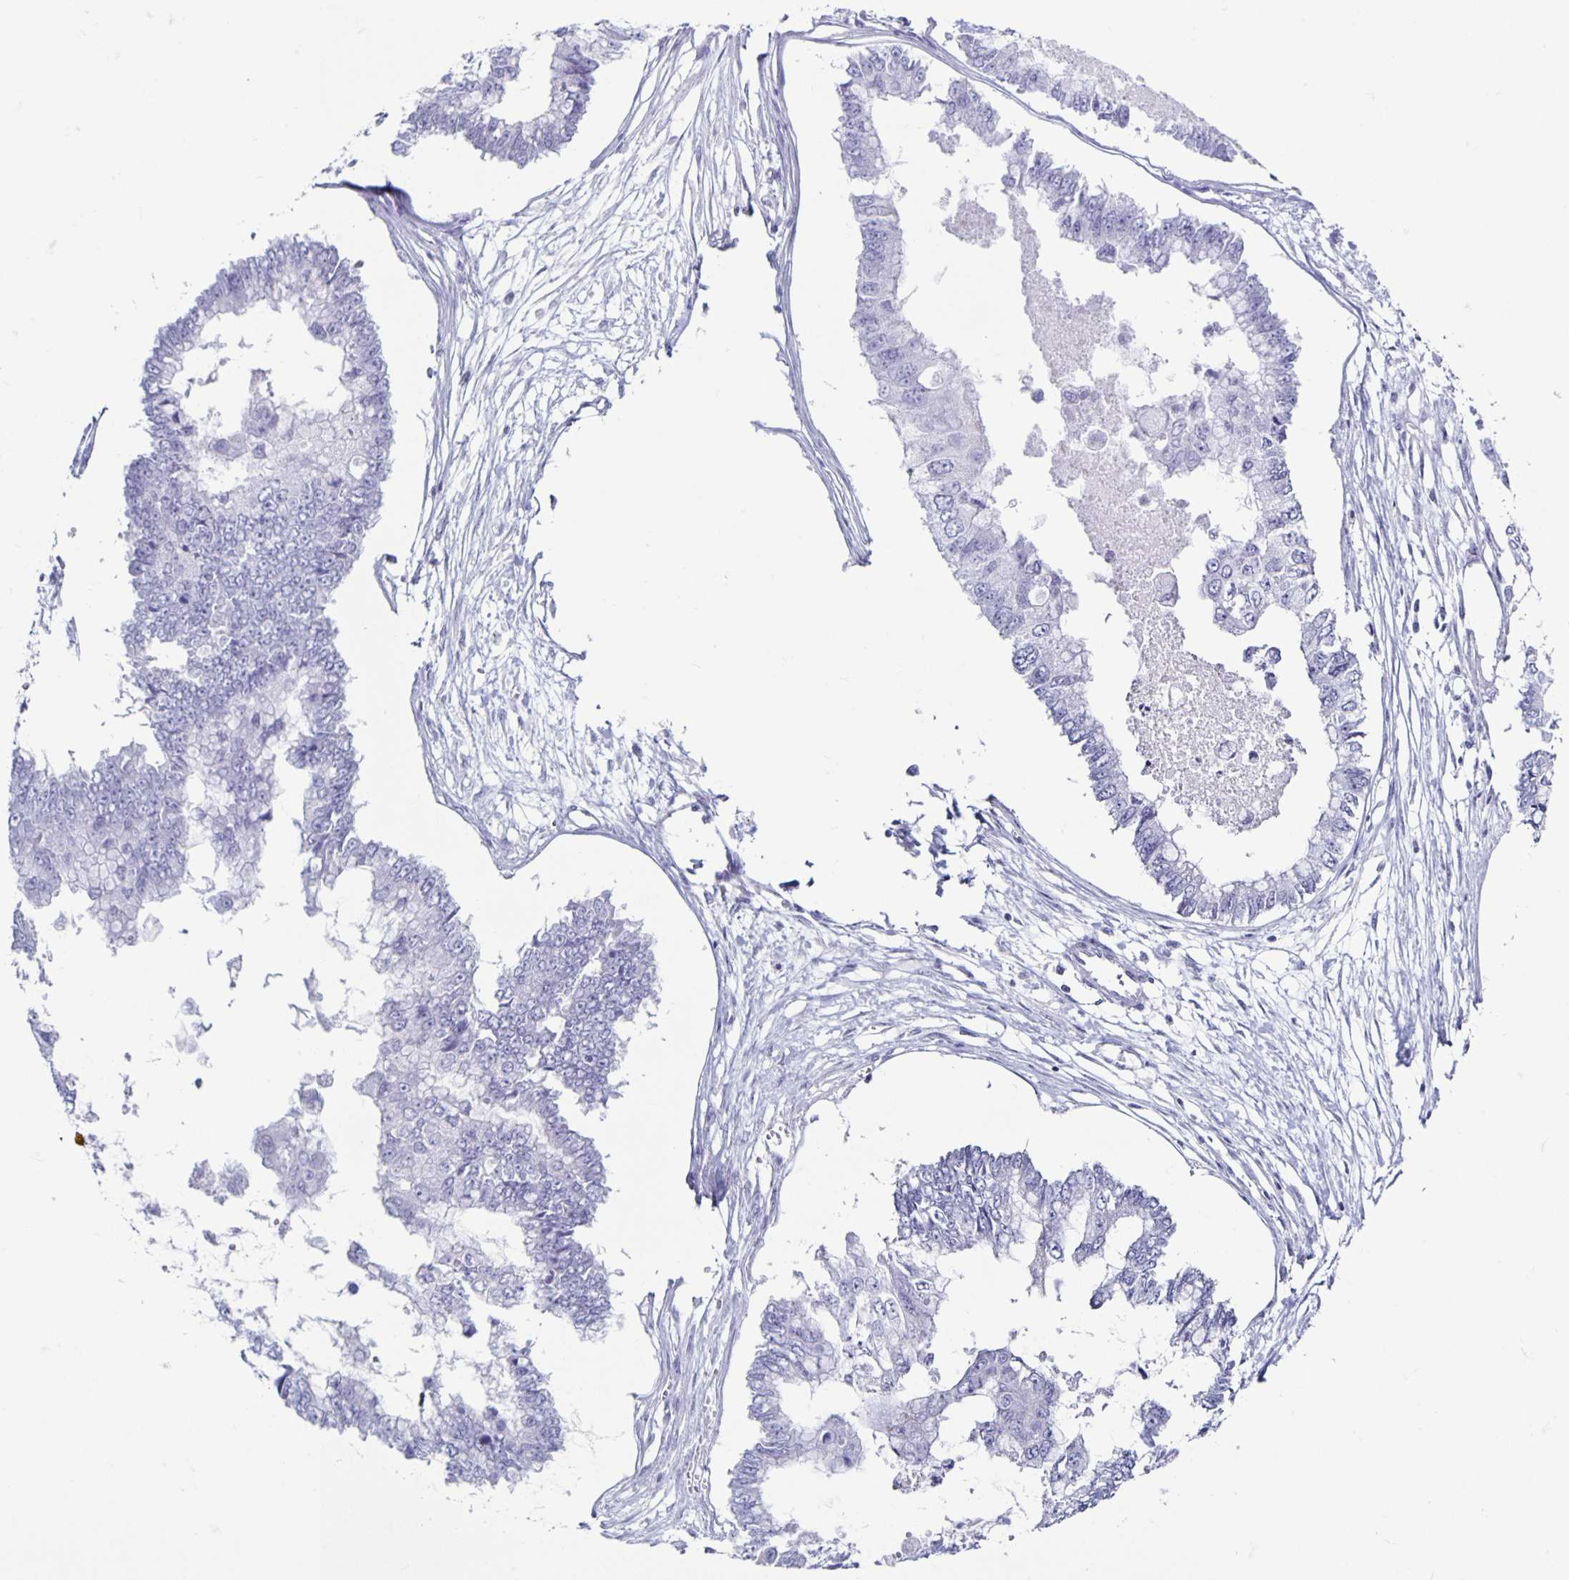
{"staining": {"intensity": "negative", "quantity": "none", "location": "none"}, "tissue": "ovarian cancer", "cell_type": "Tumor cells", "image_type": "cancer", "snomed": [{"axis": "morphology", "description": "Cystadenocarcinoma, mucinous, NOS"}, {"axis": "topography", "description": "Ovary"}], "caption": "Photomicrograph shows no protein expression in tumor cells of ovarian cancer (mucinous cystadenocarcinoma) tissue. (DAB (3,3'-diaminobenzidine) immunohistochemistry (IHC), high magnification).", "gene": "CT45A5", "patient": {"sex": "female", "age": 72}}